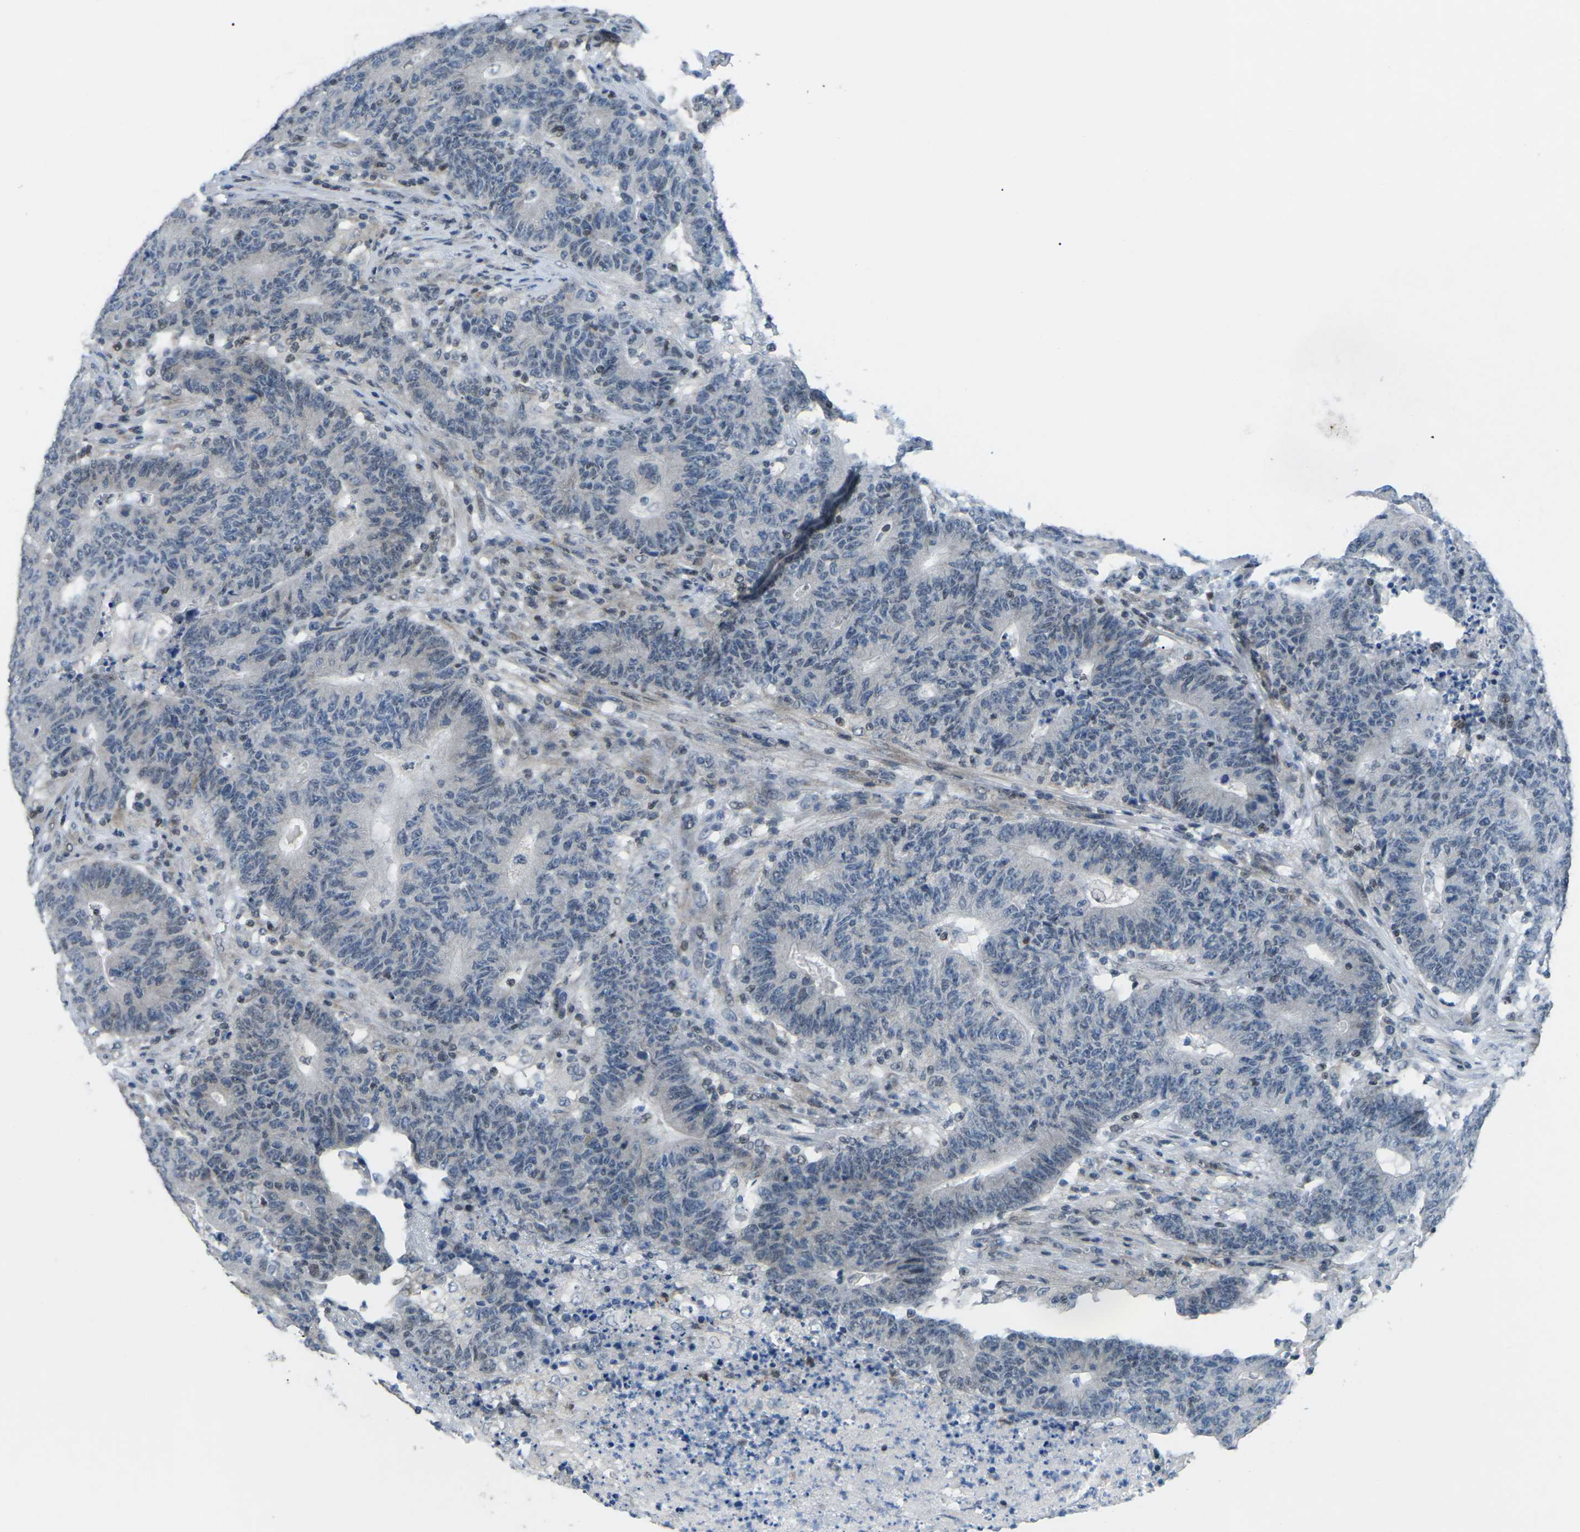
{"staining": {"intensity": "negative", "quantity": "none", "location": "none"}, "tissue": "colorectal cancer", "cell_type": "Tumor cells", "image_type": "cancer", "snomed": [{"axis": "morphology", "description": "Normal tissue, NOS"}, {"axis": "morphology", "description": "Adenocarcinoma, NOS"}, {"axis": "topography", "description": "Colon"}], "caption": "A high-resolution micrograph shows immunohistochemistry staining of adenocarcinoma (colorectal), which displays no significant positivity in tumor cells.", "gene": "MBNL1", "patient": {"sex": "female", "age": 75}}